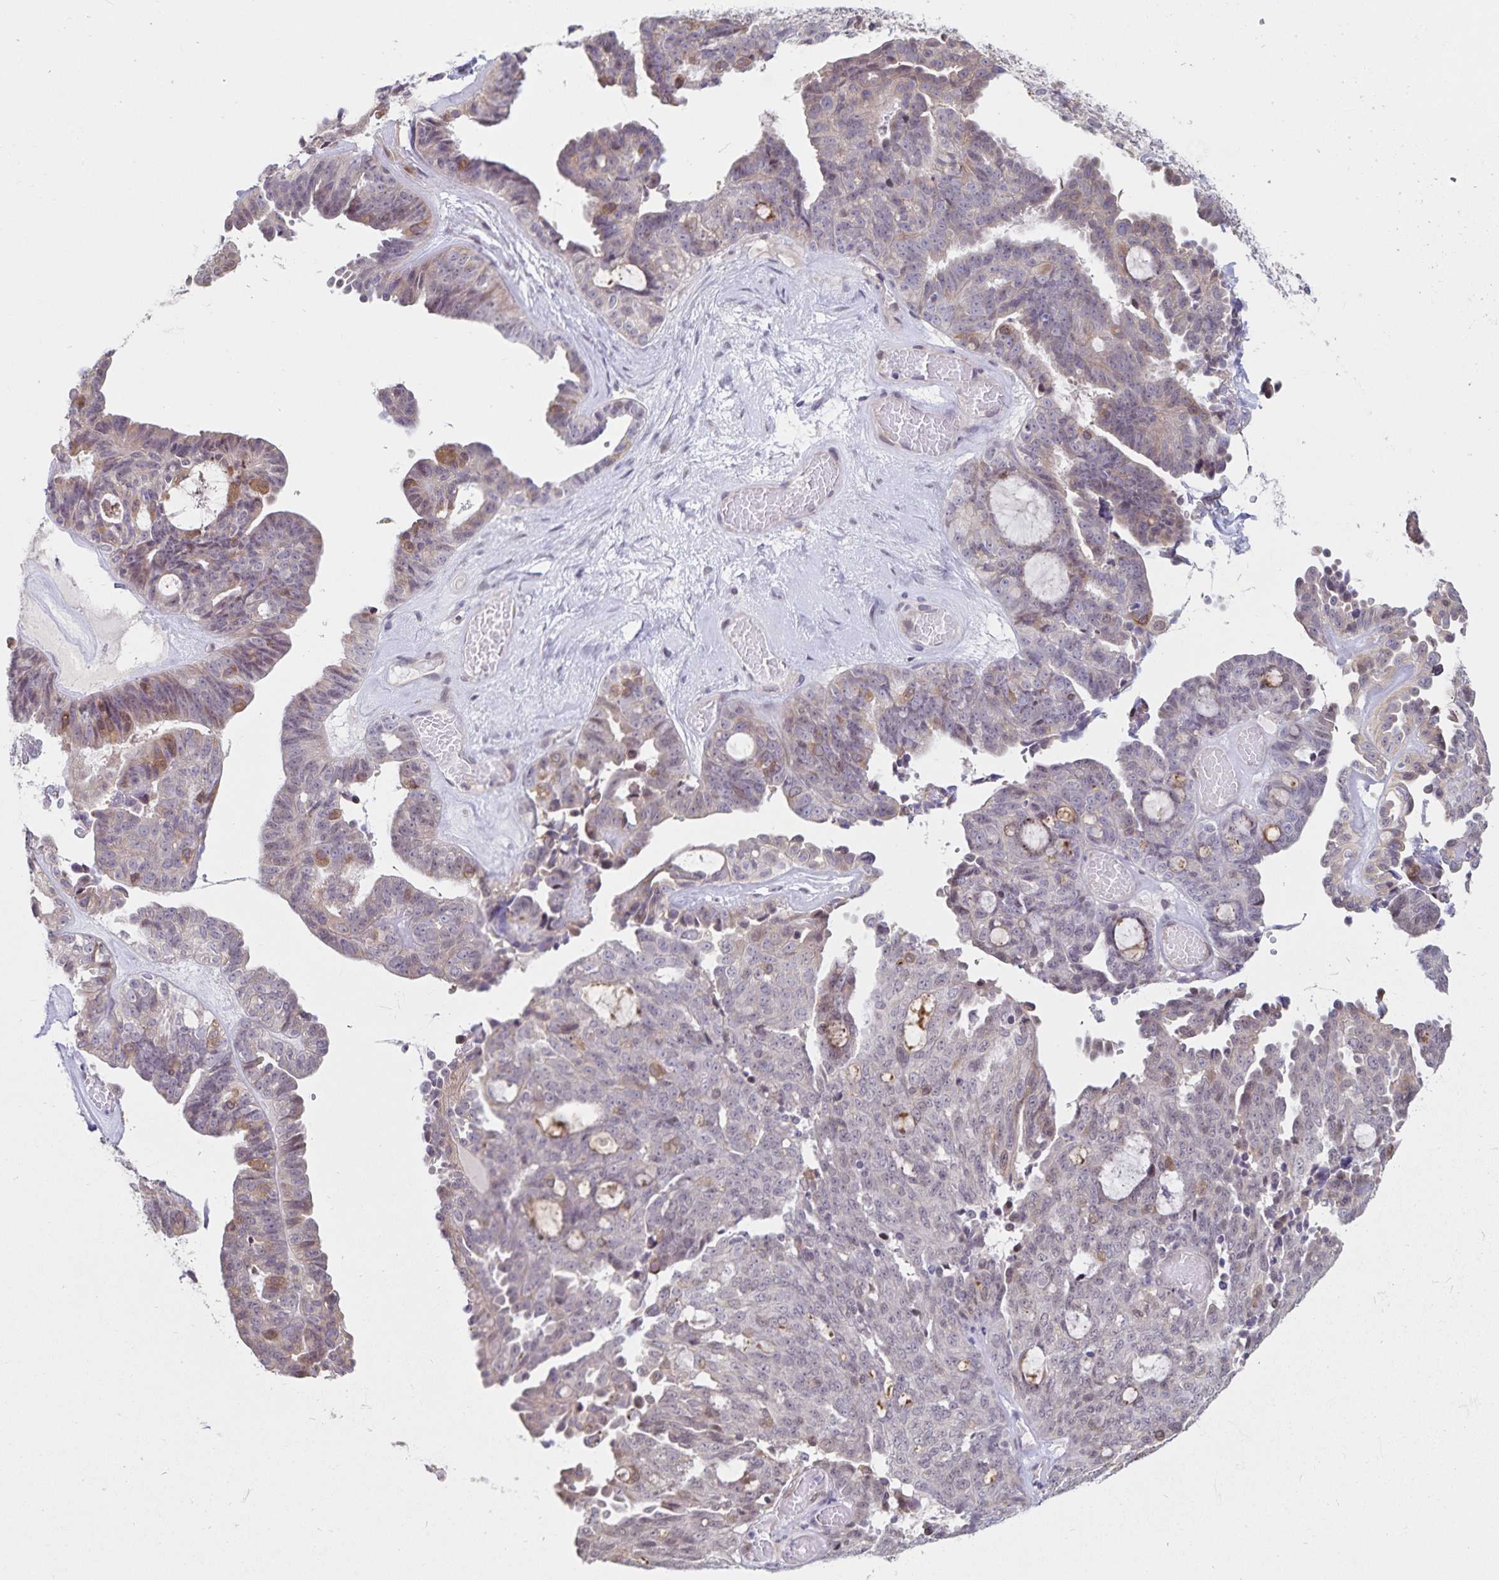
{"staining": {"intensity": "weak", "quantity": "<25%", "location": "cytoplasmic/membranous"}, "tissue": "ovarian cancer", "cell_type": "Tumor cells", "image_type": "cancer", "snomed": [{"axis": "morphology", "description": "Cystadenocarcinoma, serous, NOS"}, {"axis": "topography", "description": "Ovary"}], "caption": "The micrograph demonstrates no significant staining in tumor cells of ovarian cancer (serous cystadenocarcinoma).", "gene": "ATP2A2", "patient": {"sex": "female", "age": 71}}